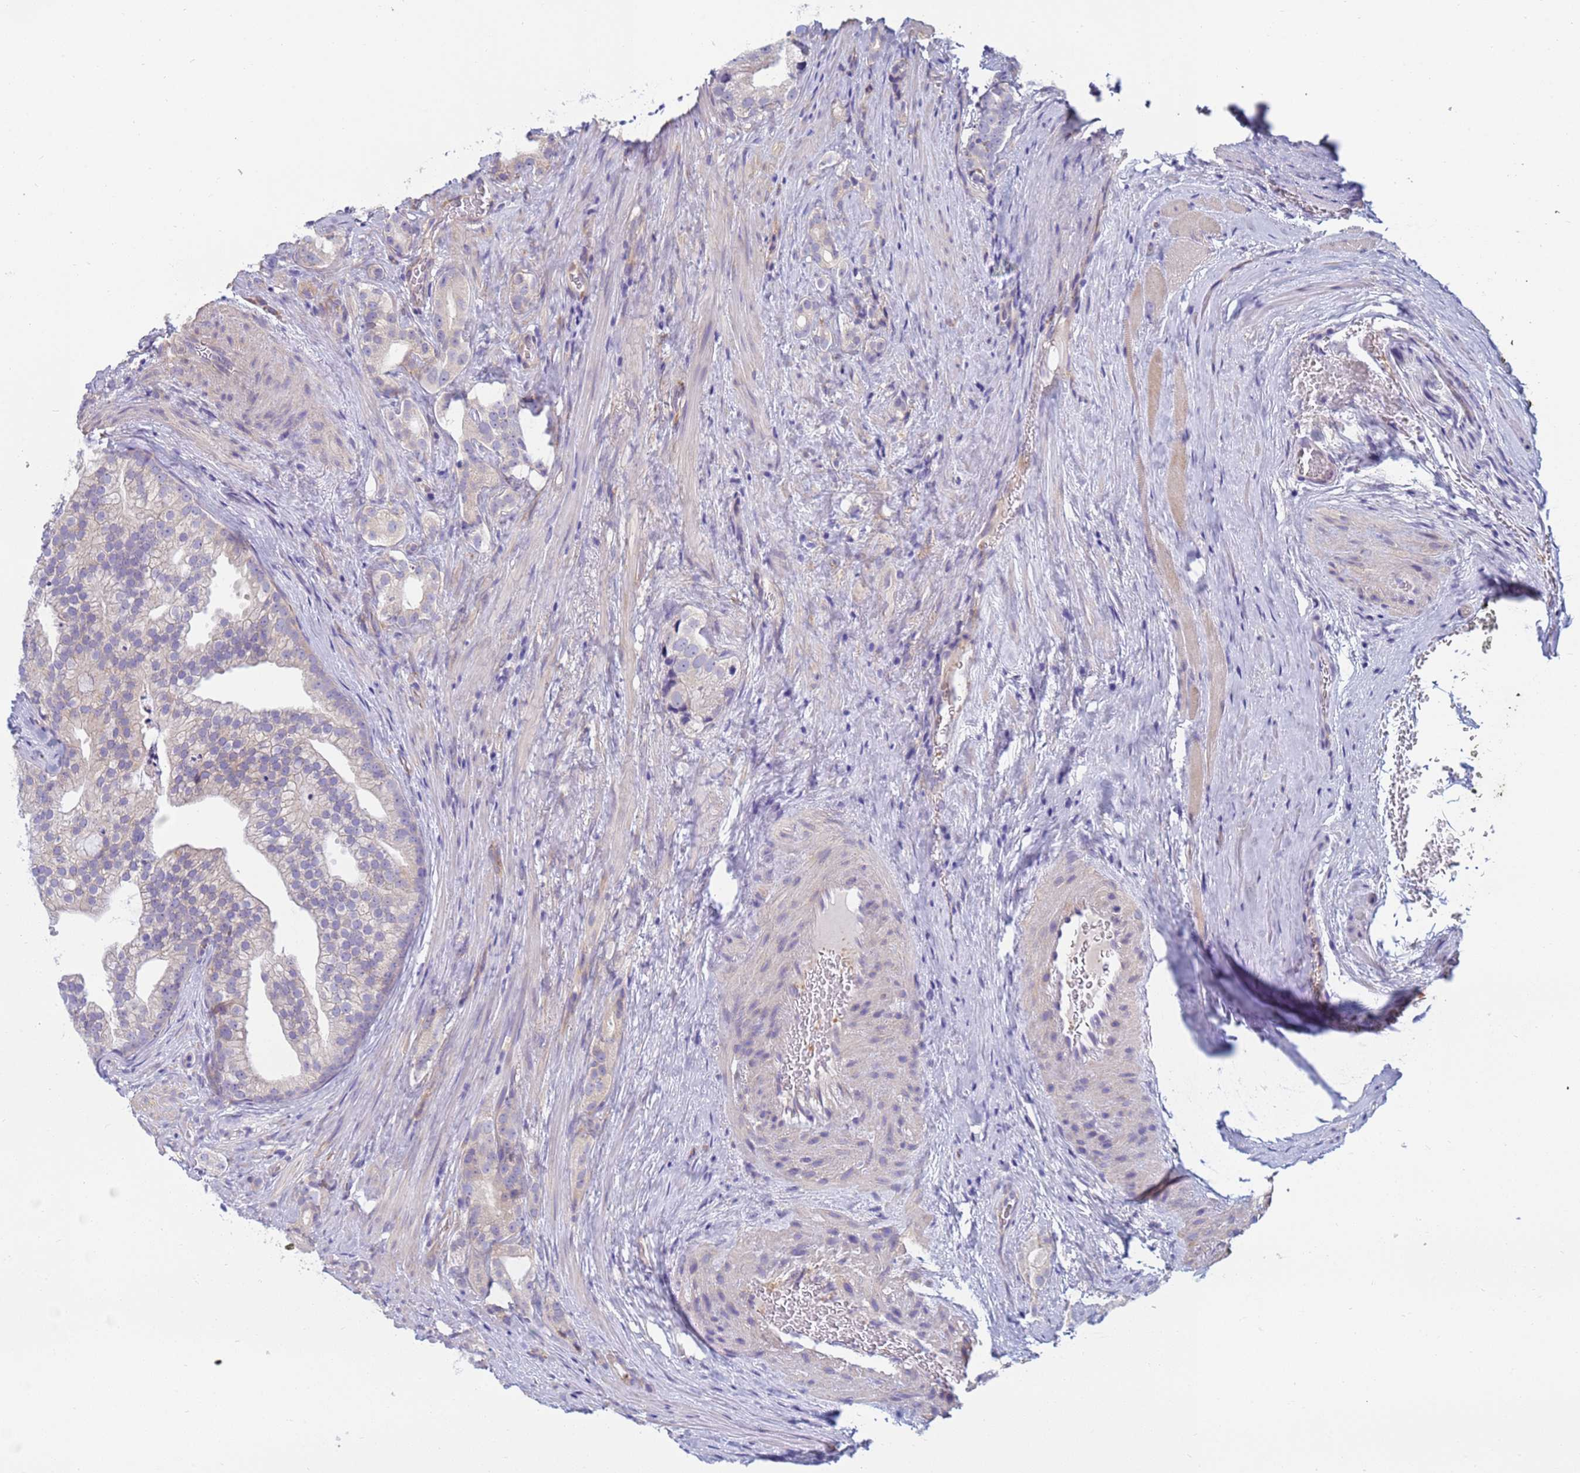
{"staining": {"intensity": "weak", "quantity": "<25%", "location": "cytoplasmic/membranous"}, "tissue": "prostate cancer", "cell_type": "Tumor cells", "image_type": "cancer", "snomed": [{"axis": "morphology", "description": "Adenocarcinoma, Low grade"}, {"axis": "topography", "description": "Prostate"}], "caption": "A high-resolution histopathology image shows IHC staining of prostate adenocarcinoma (low-grade), which reveals no significant positivity in tumor cells. (DAB immunohistochemistry with hematoxylin counter stain).", "gene": "TRPC6", "patient": {"sex": "male", "age": 71}}